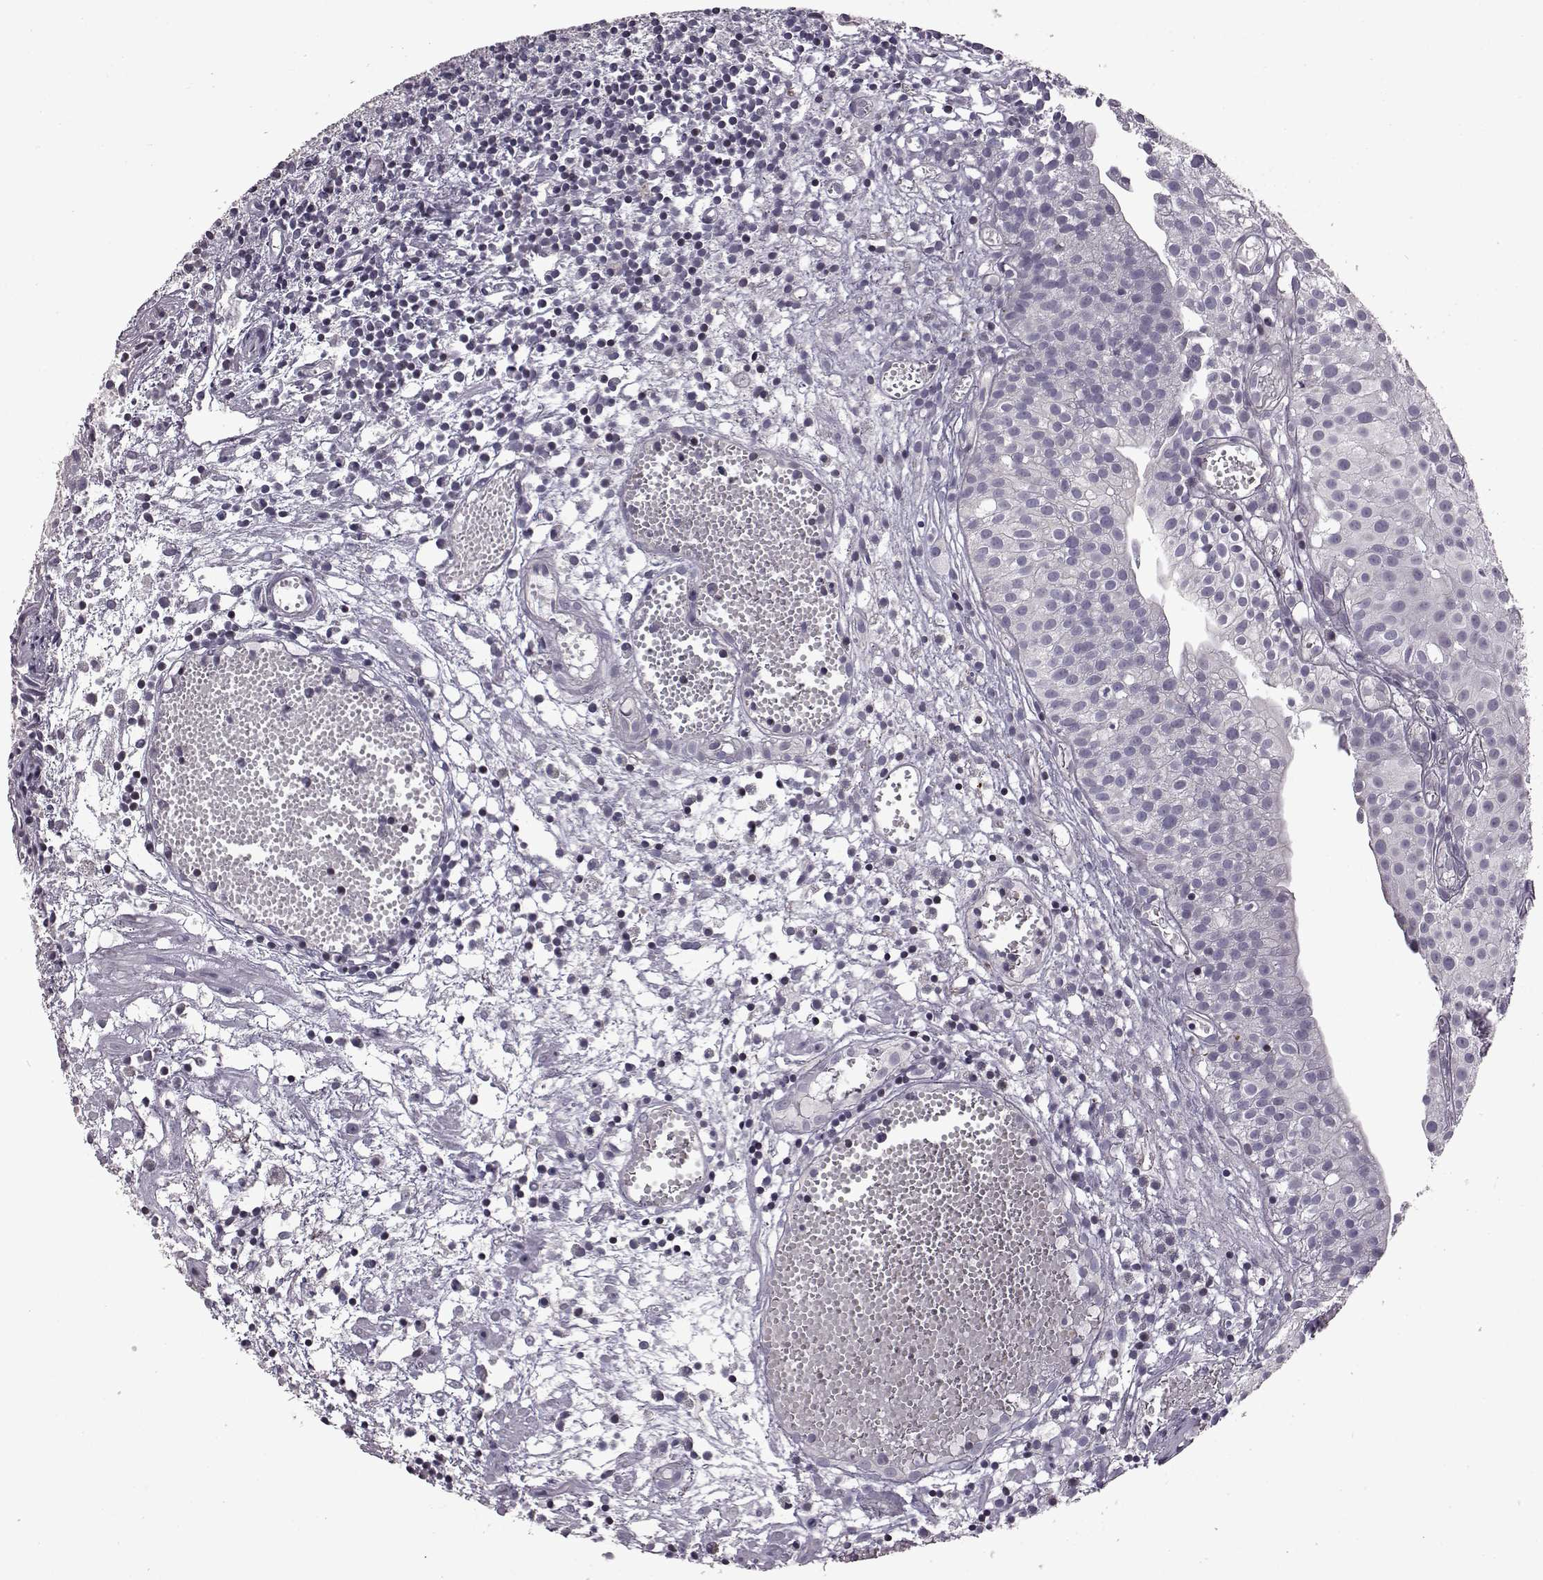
{"staining": {"intensity": "negative", "quantity": "none", "location": "none"}, "tissue": "urothelial cancer", "cell_type": "Tumor cells", "image_type": "cancer", "snomed": [{"axis": "morphology", "description": "Urothelial carcinoma, Low grade"}, {"axis": "topography", "description": "Urinary bladder"}], "caption": "IHC of human low-grade urothelial carcinoma exhibits no expression in tumor cells.", "gene": "GAL", "patient": {"sex": "male", "age": 79}}